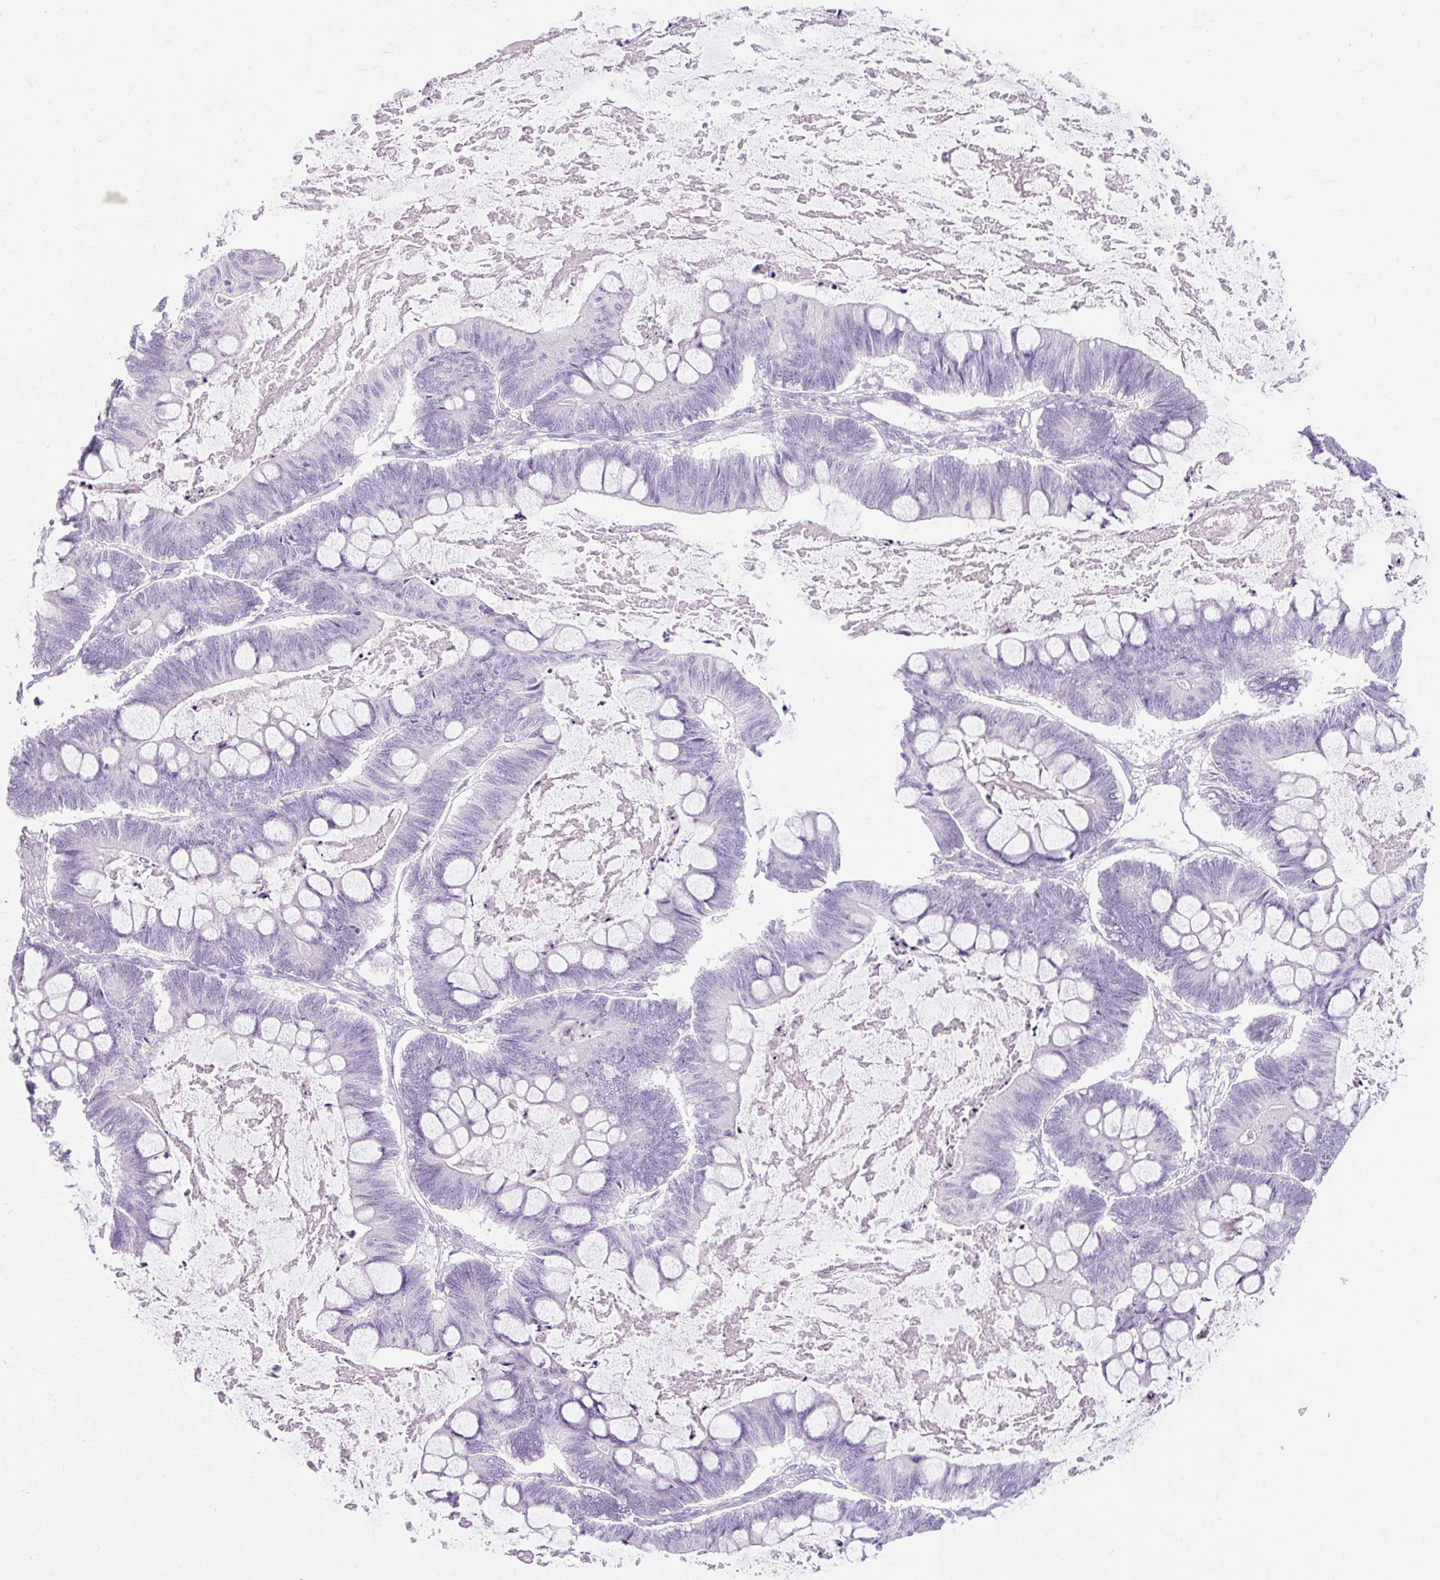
{"staining": {"intensity": "negative", "quantity": "none", "location": "none"}, "tissue": "ovarian cancer", "cell_type": "Tumor cells", "image_type": "cancer", "snomed": [{"axis": "morphology", "description": "Cystadenocarcinoma, mucinous, NOS"}, {"axis": "topography", "description": "Ovary"}], "caption": "Protein analysis of ovarian cancer exhibits no significant staining in tumor cells.", "gene": "TMEM213", "patient": {"sex": "female", "age": 61}}